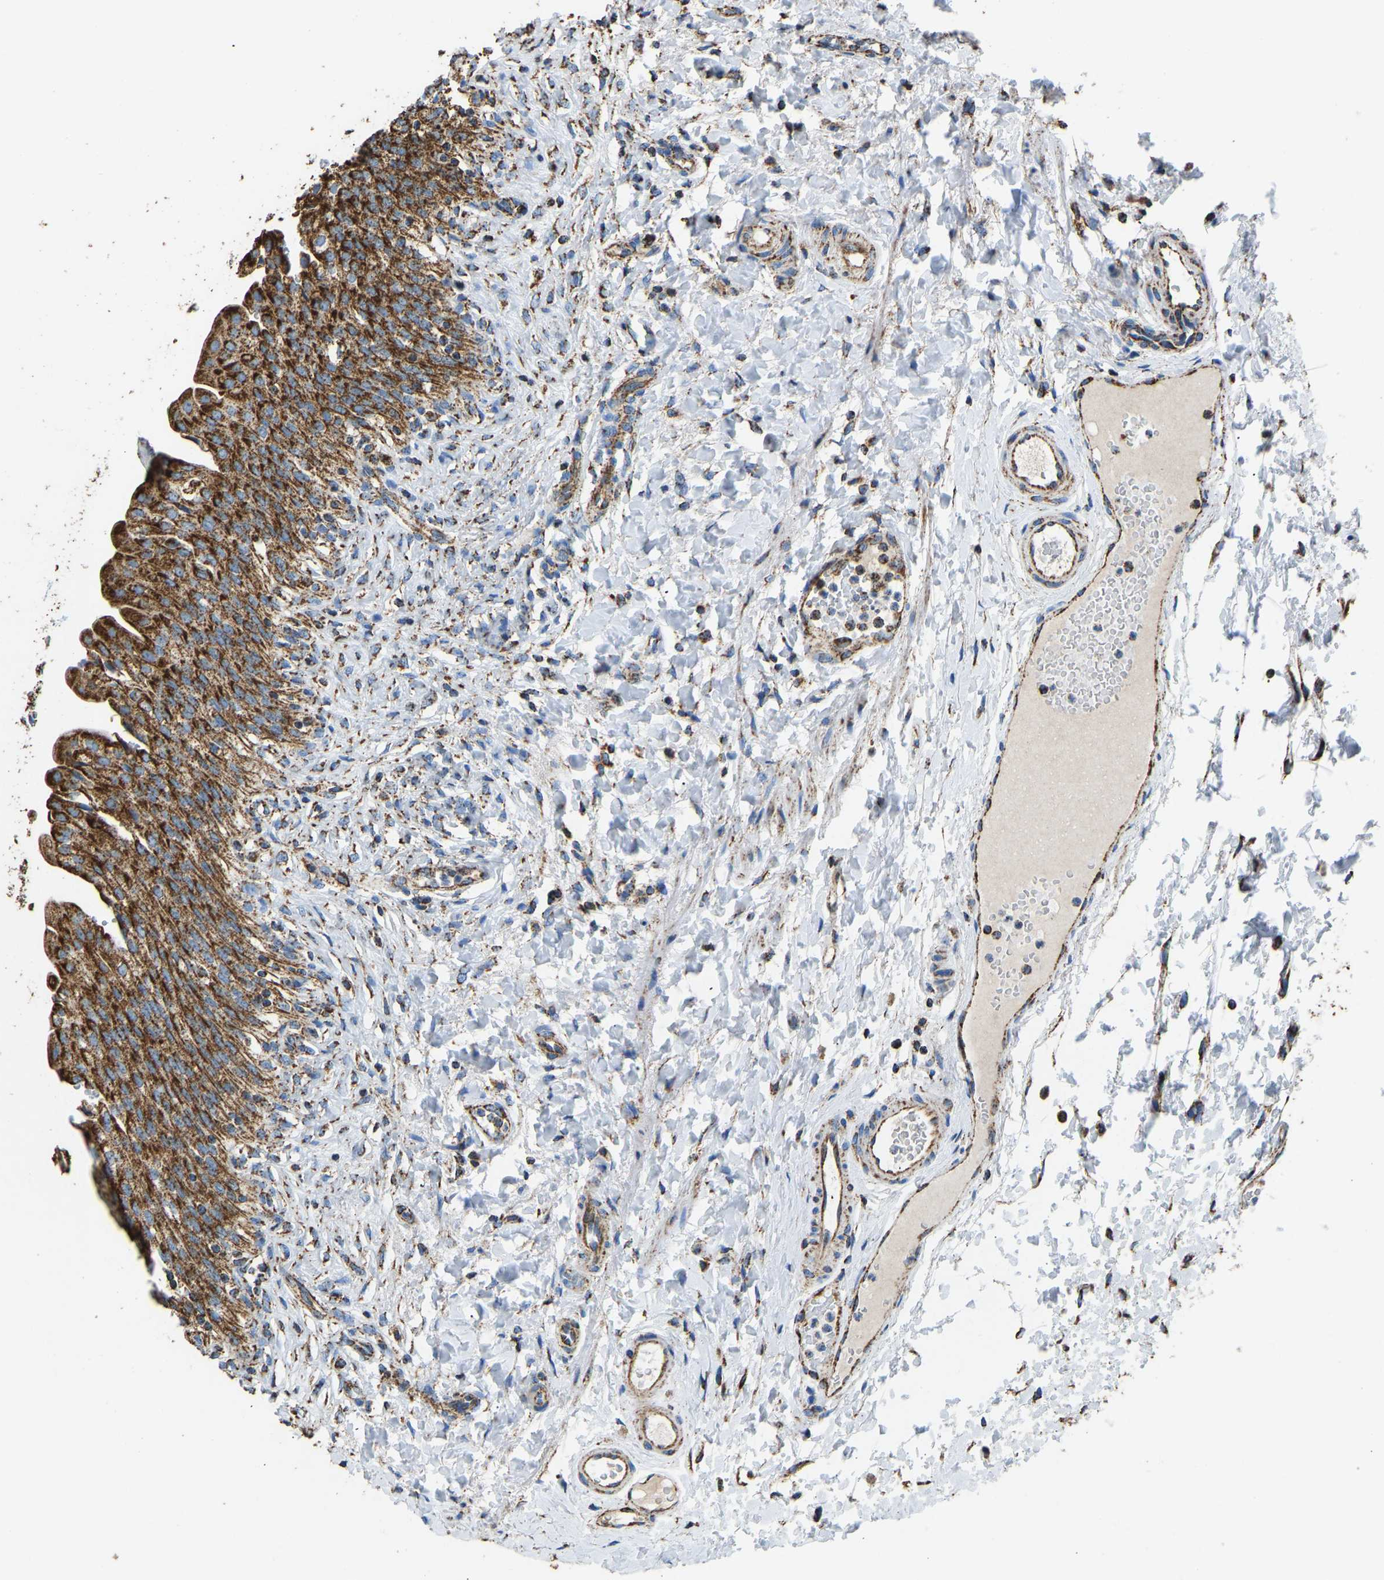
{"staining": {"intensity": "strong", "quantity": ">75%", "location": "cytoplasmic/membranous"}, "tissue": "urinary bladder", "cell_type": "Urothelial cells", "image_type": "normal", "snomed": [{"axis": "morphology", "description": "Urothelial carcinoma, High grade"}, {"axis": "topography", "description": "Urinary bladder"}], "caption": "Urinary bladder was stained to show a protein in brown. There is high levels of strong cytoplasmic/membranous expression in approximately >75% of urothelial cells. The protein is stained brown, and the nuclei are stained in blue (DAB (3,3'-diaminobenzidine) IHC with brightfield microscopy, high magnification).", "gene": "IRX6", "patient": {"sex": "male", "age": 46}}